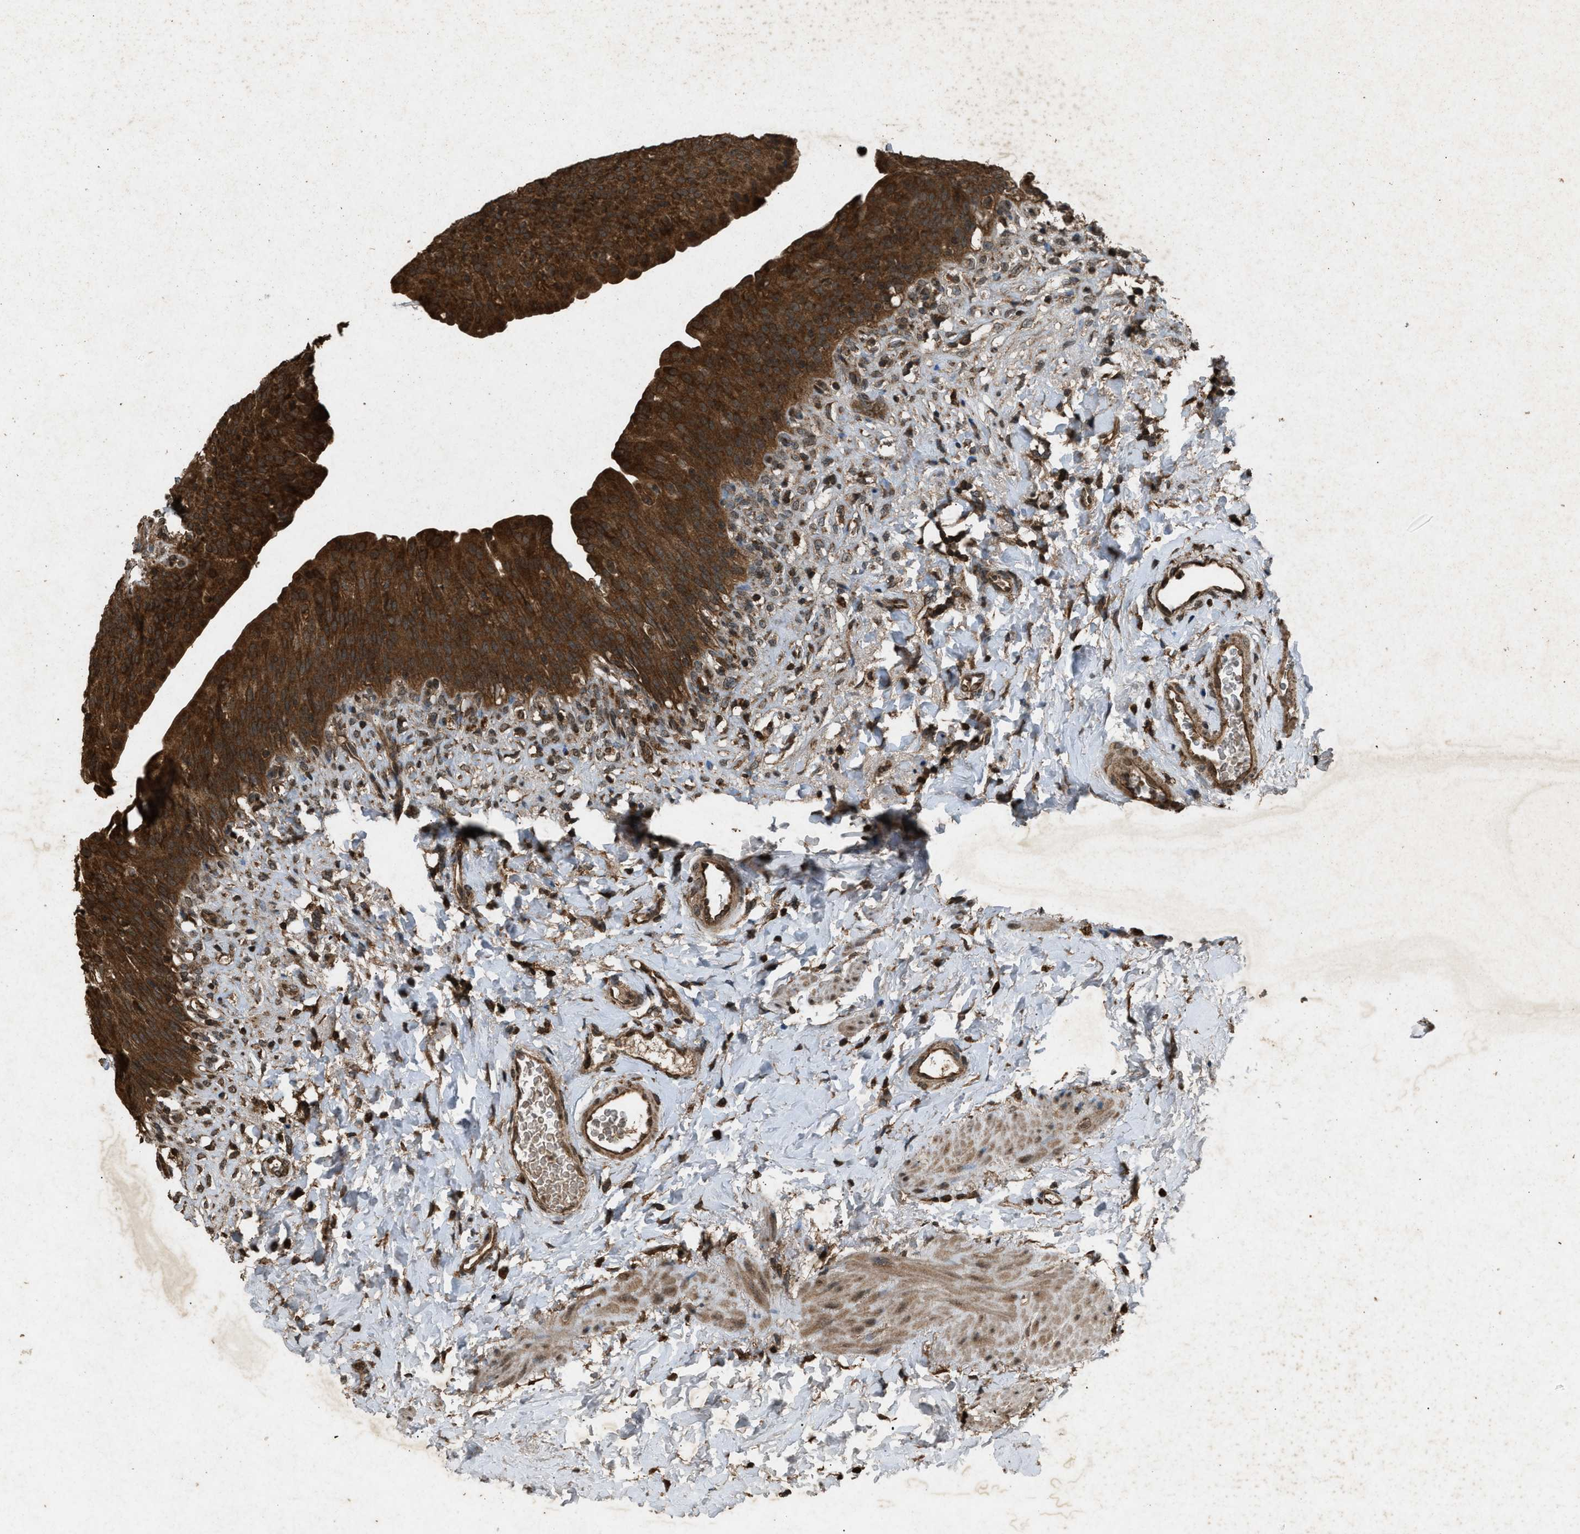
{"staining": {"intensity": "strong", "quantity": ">75%", "location": "cytoplasmic/membranous"}, "tissue": "urinary bladder", "cell_type": "Urothelial cells", "image_type": "normal", "snomed": [{"axis": "morphology", "description": "Normal tissue, NOS"}, {"axis": "topography", "description": "Urinary bladder"}], "caption": "High-power microscopy captured an immunohistochemistry (IHC) micrograph of normal urinary bladder, revealing strong cytoplasmic/membranous expression in approximately >75% of urothelial cells.", "gene": "OAS1", "patient": {"sex": "female", "age": 79}}